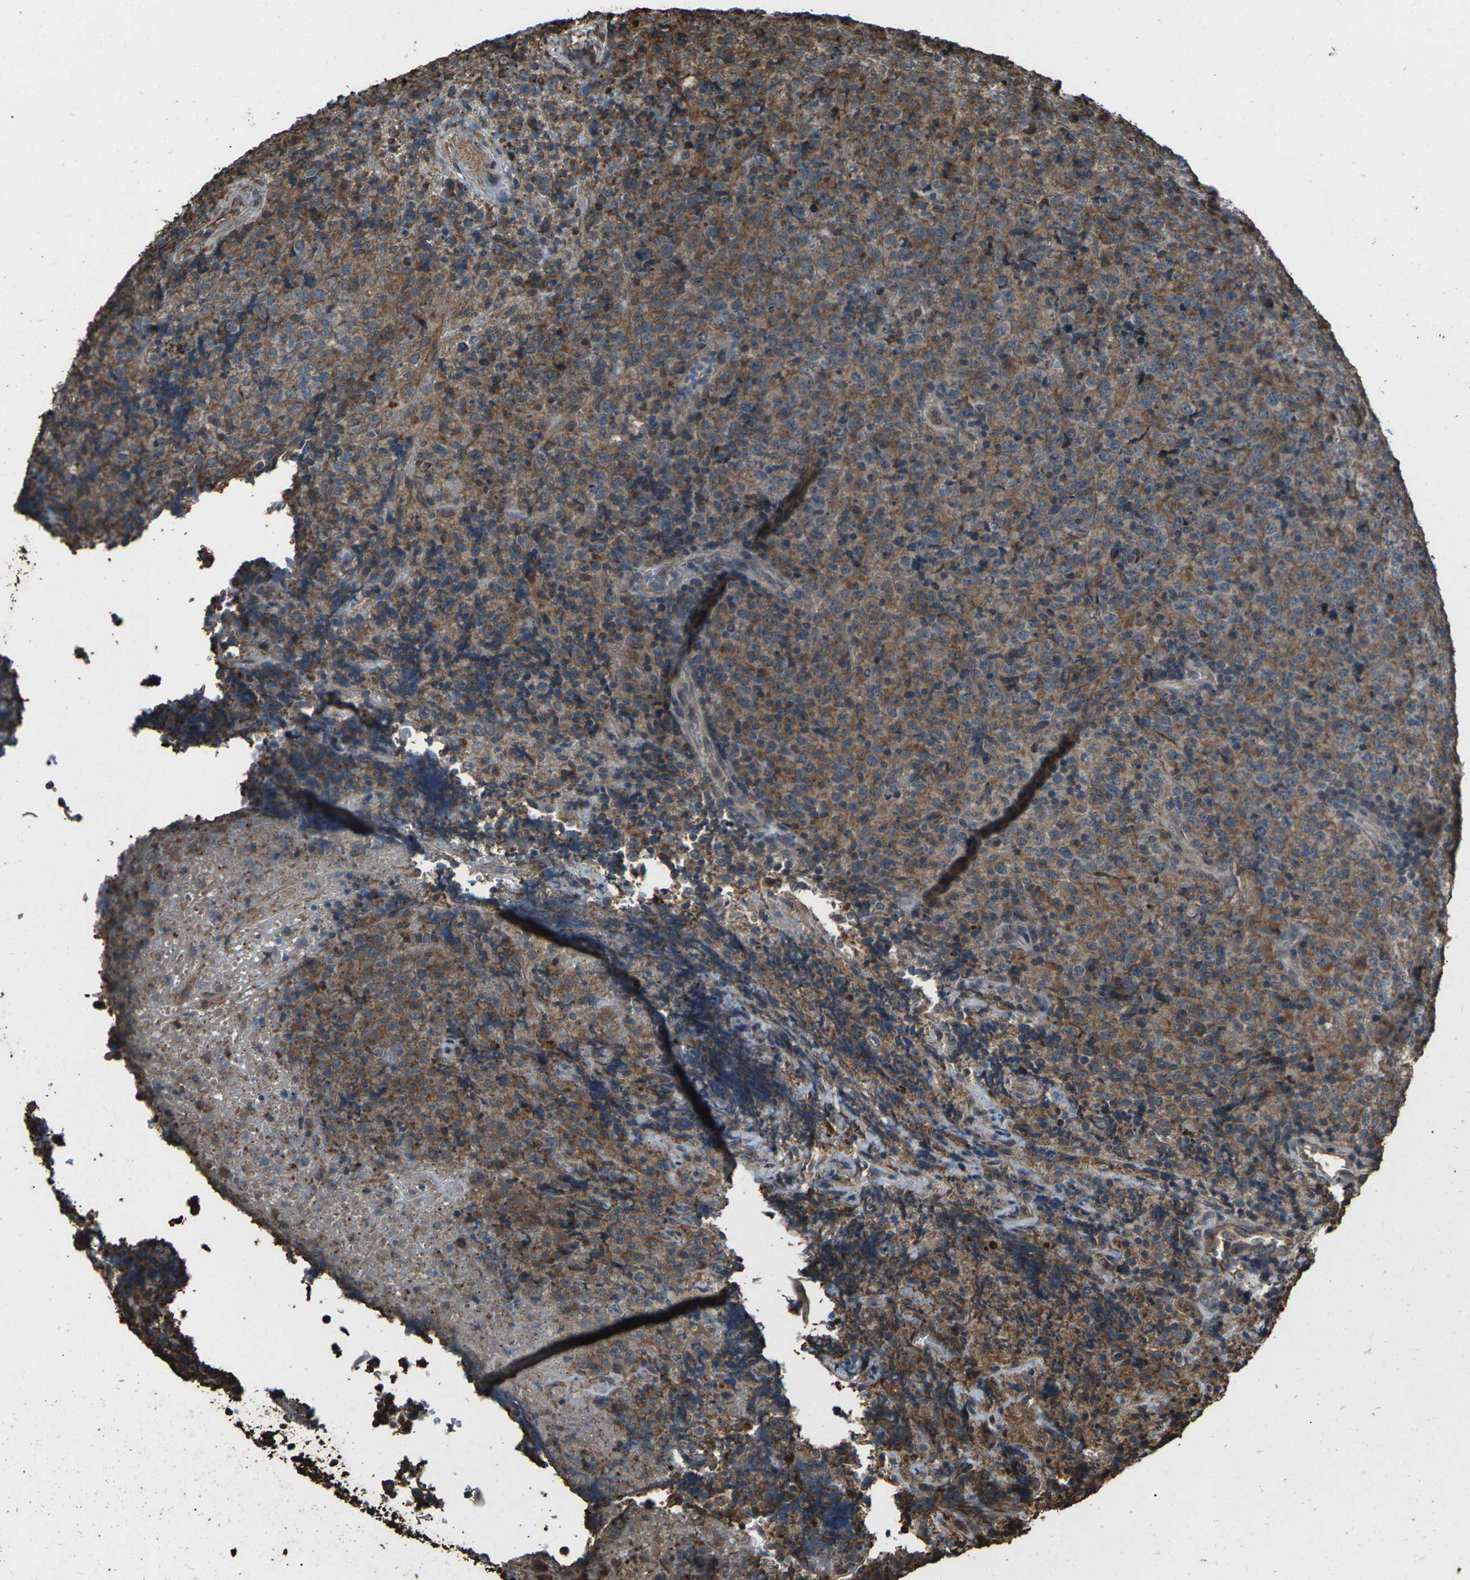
{"staining": {"intensity": "moderate", "quantity": ">75%", "location": "cytoplasmic/membranous"}, "tissue": "lymphoma", "cell_type": "Tumor cells", "image_type": "cancer", "snomed": [{"axis": "morphology", "description": "Malignant lymphoma, non-Hodgkin's type, High grade"}, {"axis": "topography", "description": "Tonsil"}], "caption": "The image exhibits immunohistochemical staining of high-grade malignant lymphoma, non-Hodgkin's type. There is moderate cytoplasmic/membranous positivity is appreciated in about >75% of tumor cells. The staining is performed using DAB (3,3'-diaminobenzidine) brown chromogen to label protein expression. The nuclei are counter-stained blue using hematoxylin.", "gene": "DHPS", "patient": {"sex": "female", "age": 36}}